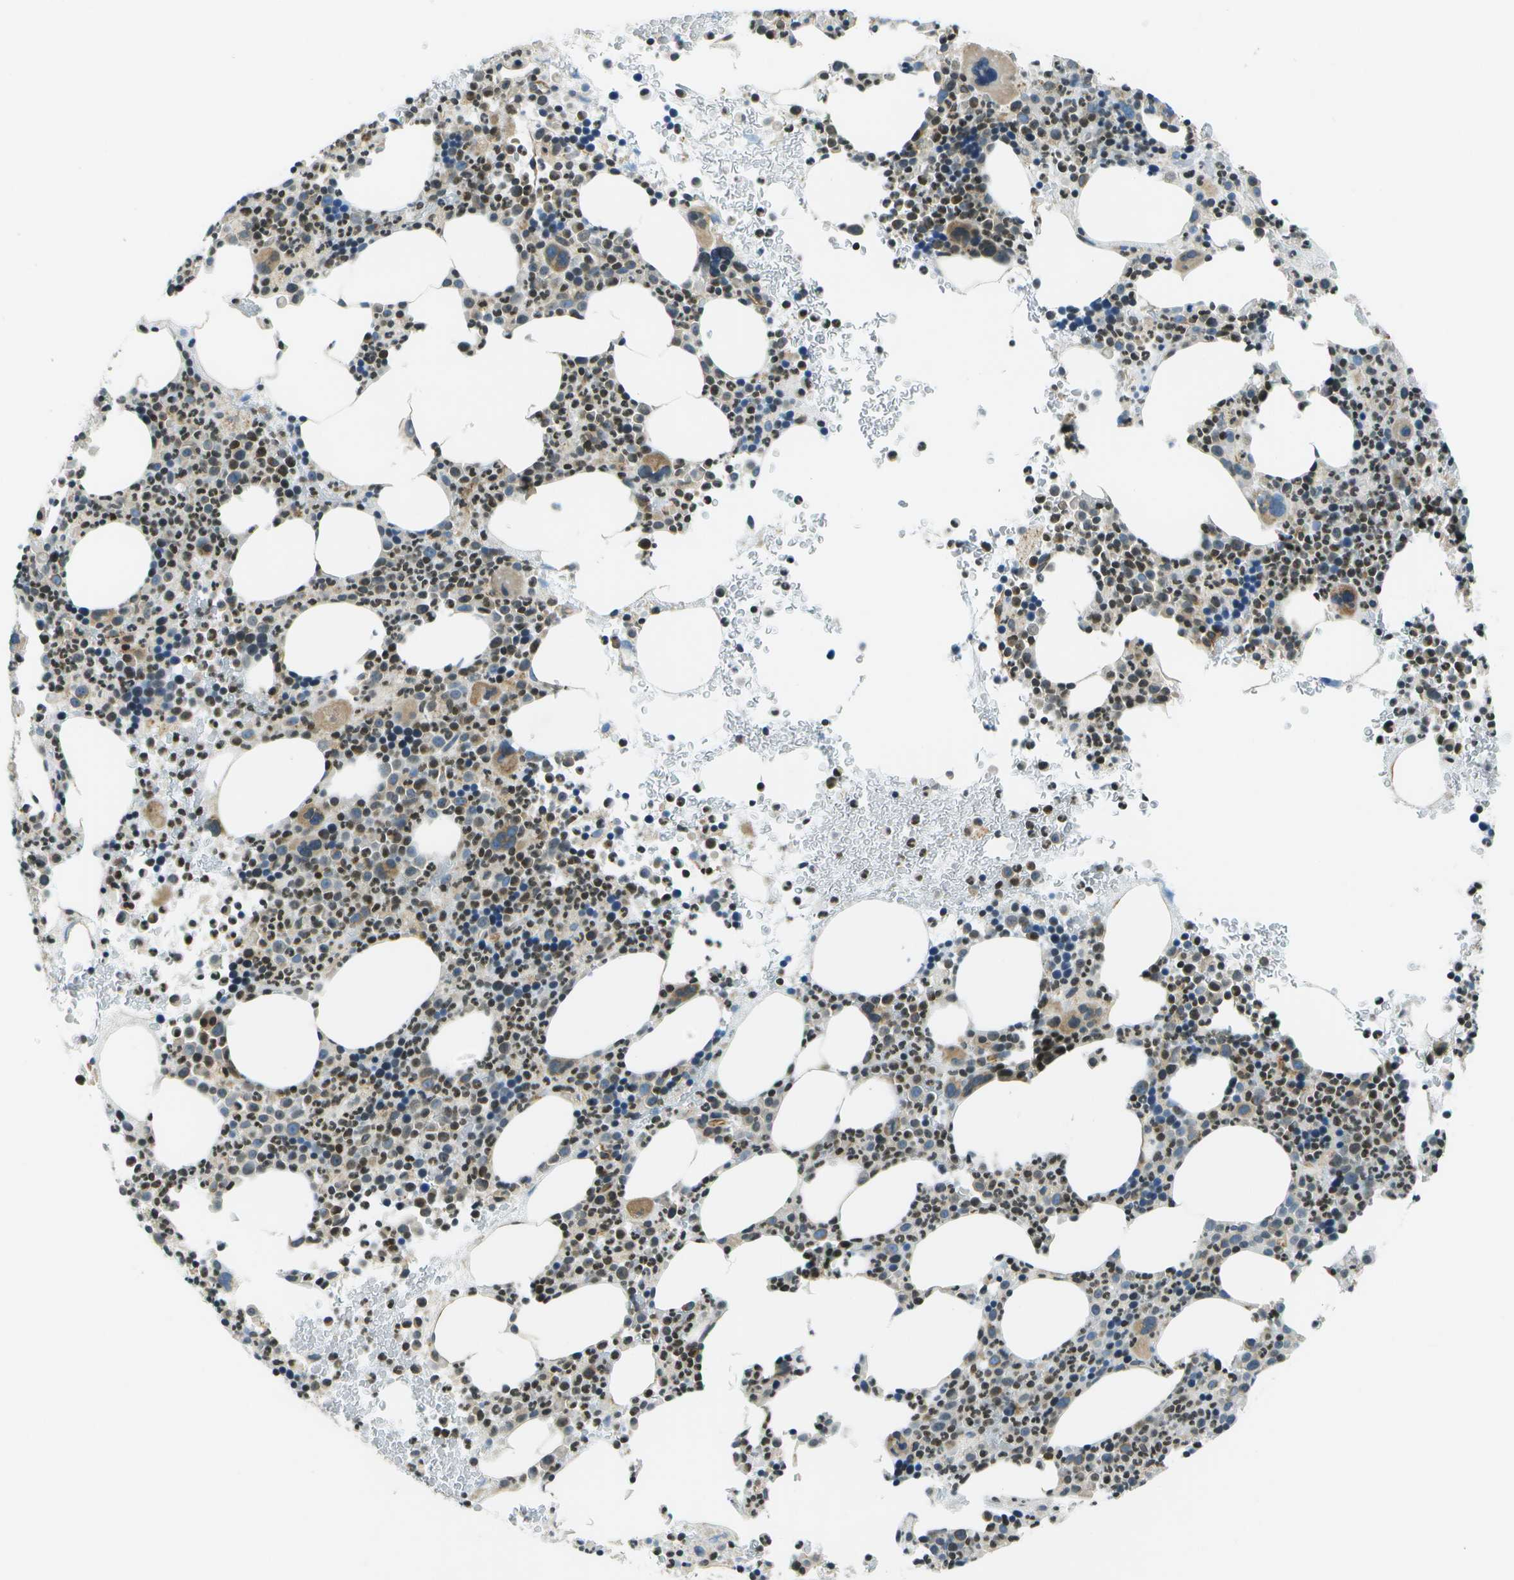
{"staining": {"intensity": "weak", "quantity": "25%-75%", "location": "cytoplasmic/membranous"}, "tissue": "bone marrow", "cell_type": "Hematopoietic cells", "image_type": "normal", "snomed": [{"axis": "morphology", "description": "Normal tissue, NOS"}, {"axis": "morphology", "description": "Inflammation, NOS"}, {"axis": "topography", "description": "Bone marrow"}], "caption": "This histopathology image reveals normal bone marrow stained with IHC to label a protein in brown. The cytoplasmic/membranous of hematopoietic cells show weak positivity for the protein. Nuclei are counter-stained blue.", "gene": "ESYT1", "patient": {"sex": "male", "age": 73}}